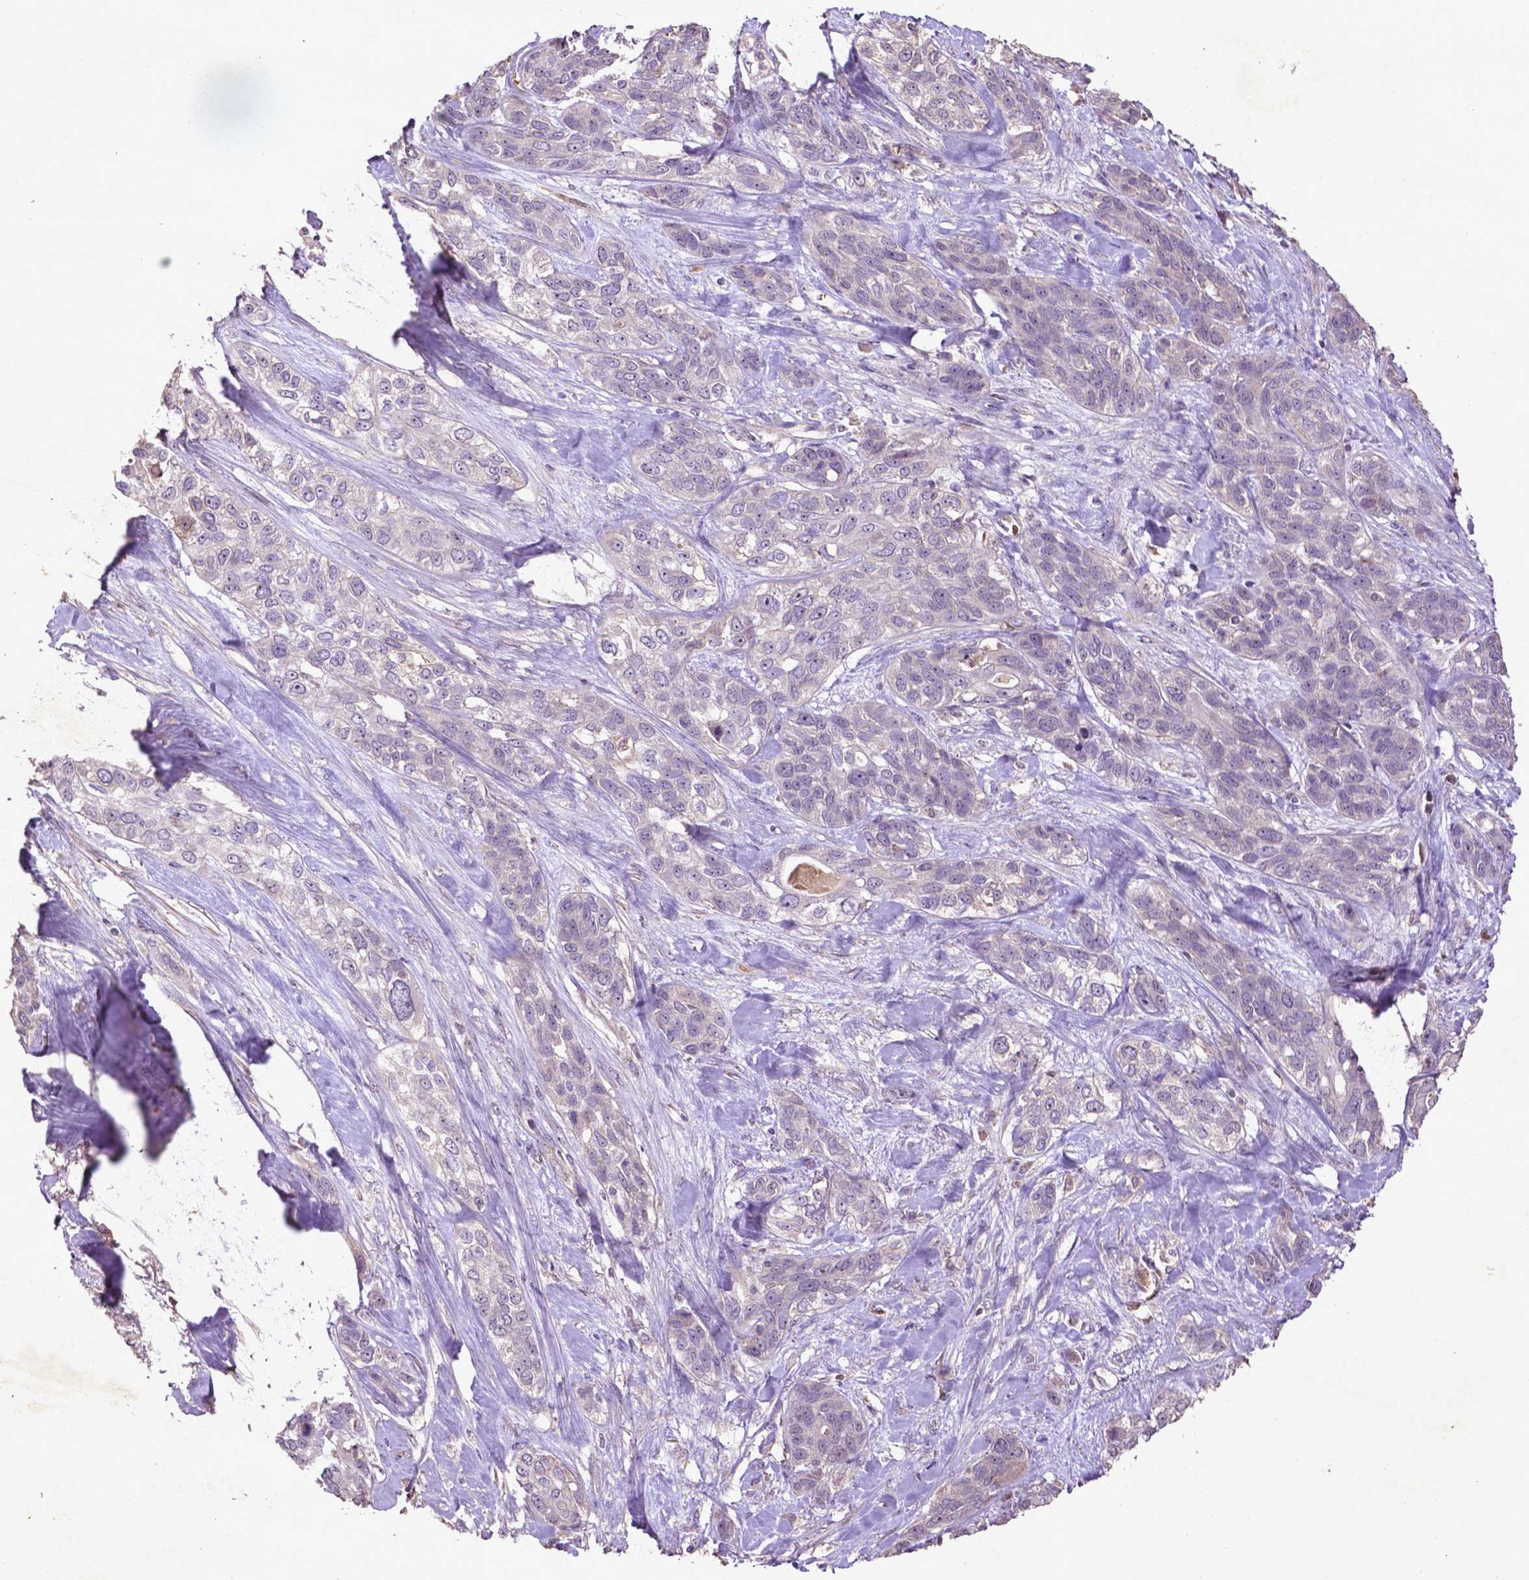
{"staining": {"intensity": "negative", "quantity": "none", "location": "none"}, "tissue": "lung cancer", "cell_type": "Tumor cells", "image_type": "cancer", "snomed": [{"axis": "morphology", "description": "Squamous cell carcinoma, NOS"}, {"axis": "topography", "description": "Lung"}], "caption": "The micrograph reveals no staining of tumor cells in lung squamous cell carcinoma.", "gene": "COQ2", "patient": {"sex": "female", "age": 70}}